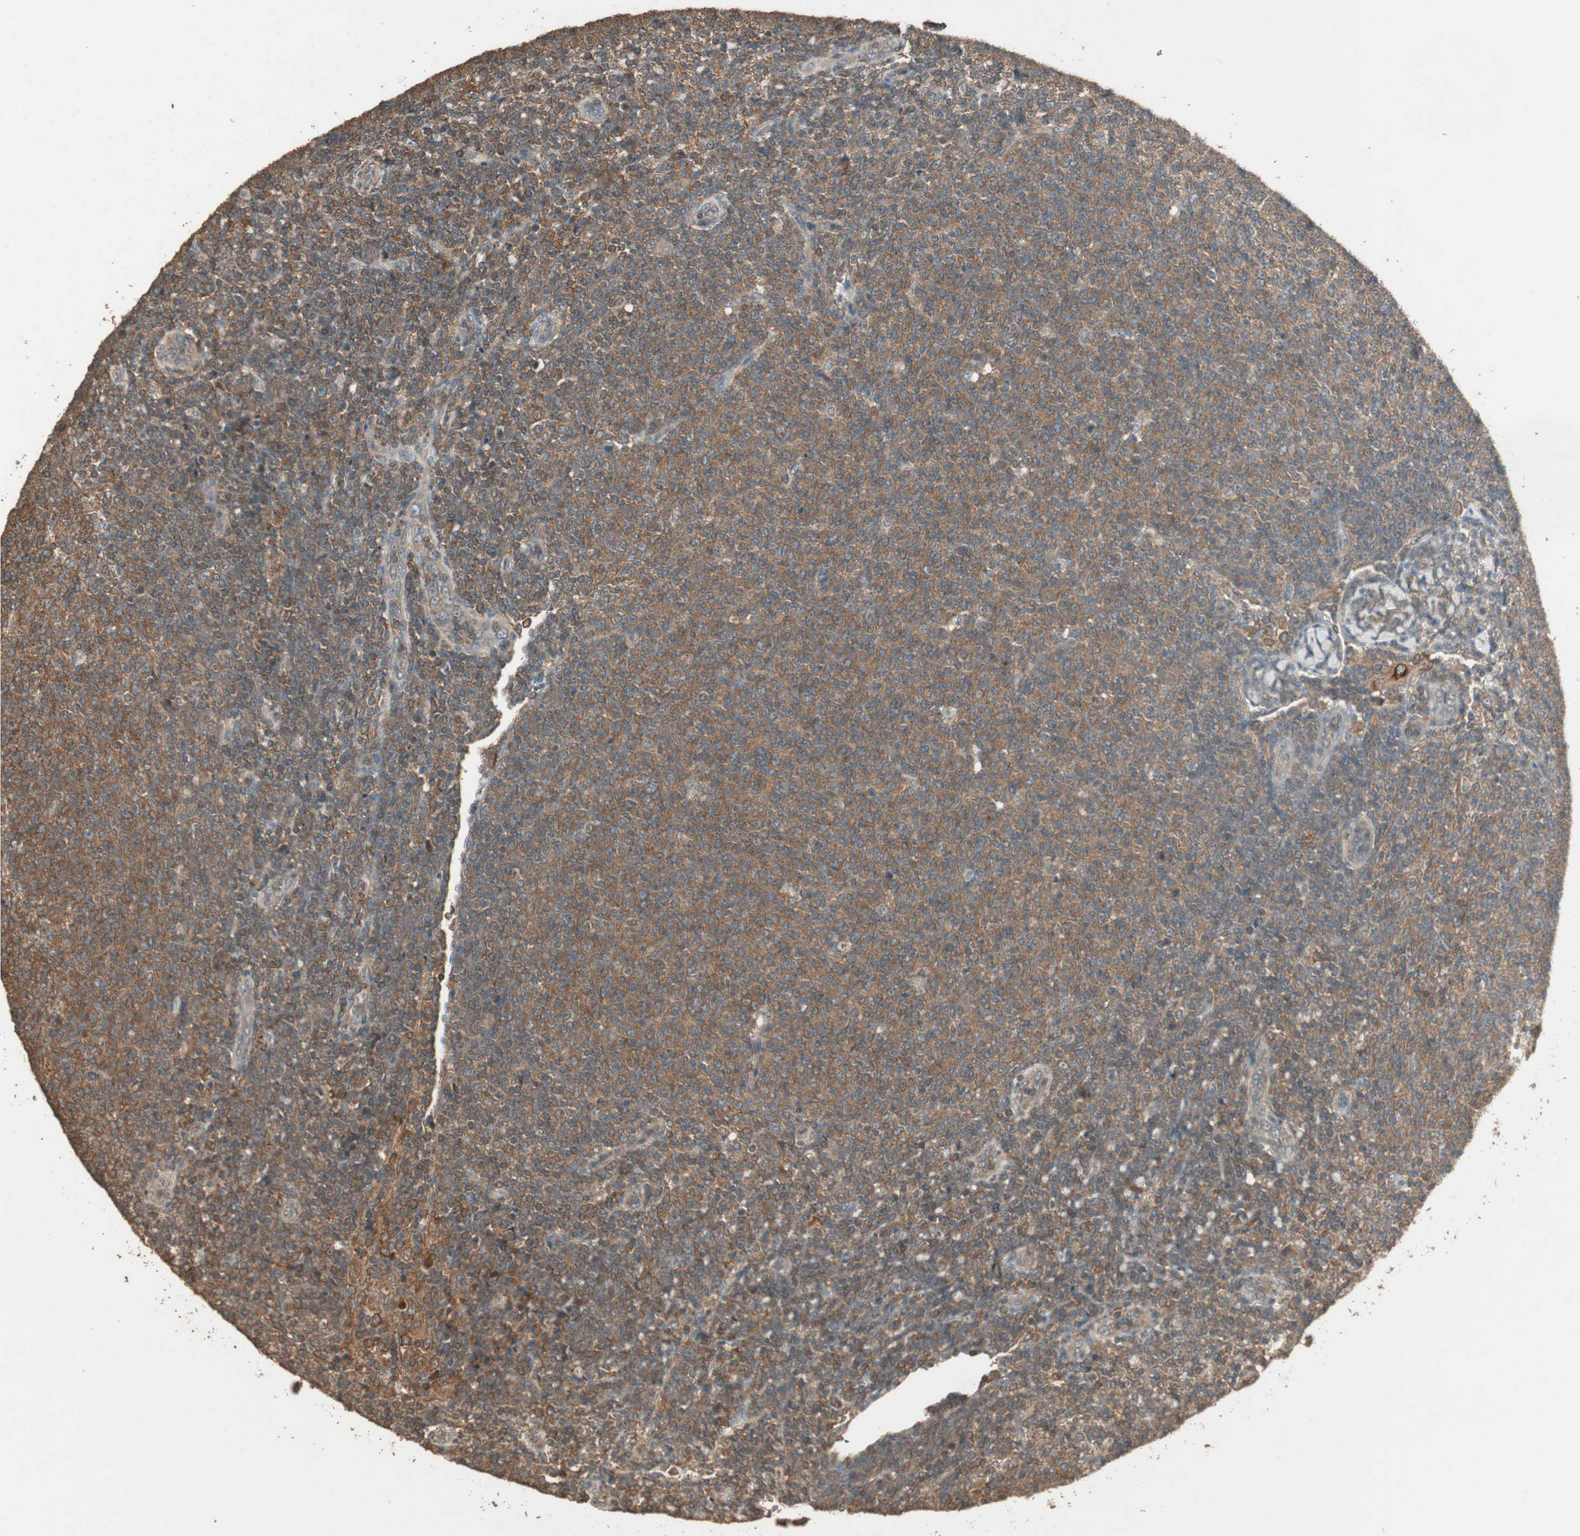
{"staining": {"intensity": "moderate", "quantity": ">75%", "location": "cytoplasmic/membranous"}, "tissue": "lymphoma", "cell_type": "Tumor cells", "image_type": "cancer", "snomed": [{"axis": "morphology", "description": "Malignant lymphoma, non-Hodgkin's type, Low grade"}, {"axis": "topography", "description": "Lymph node"}], "caption": "The photomicrograph displays staining of lymphoma, revealing moderate cytoplasmic/membranous protein staining (brown color) within tumor cells.", "gene": "USP2", "patient": {"sex": "male", "age": 66}}